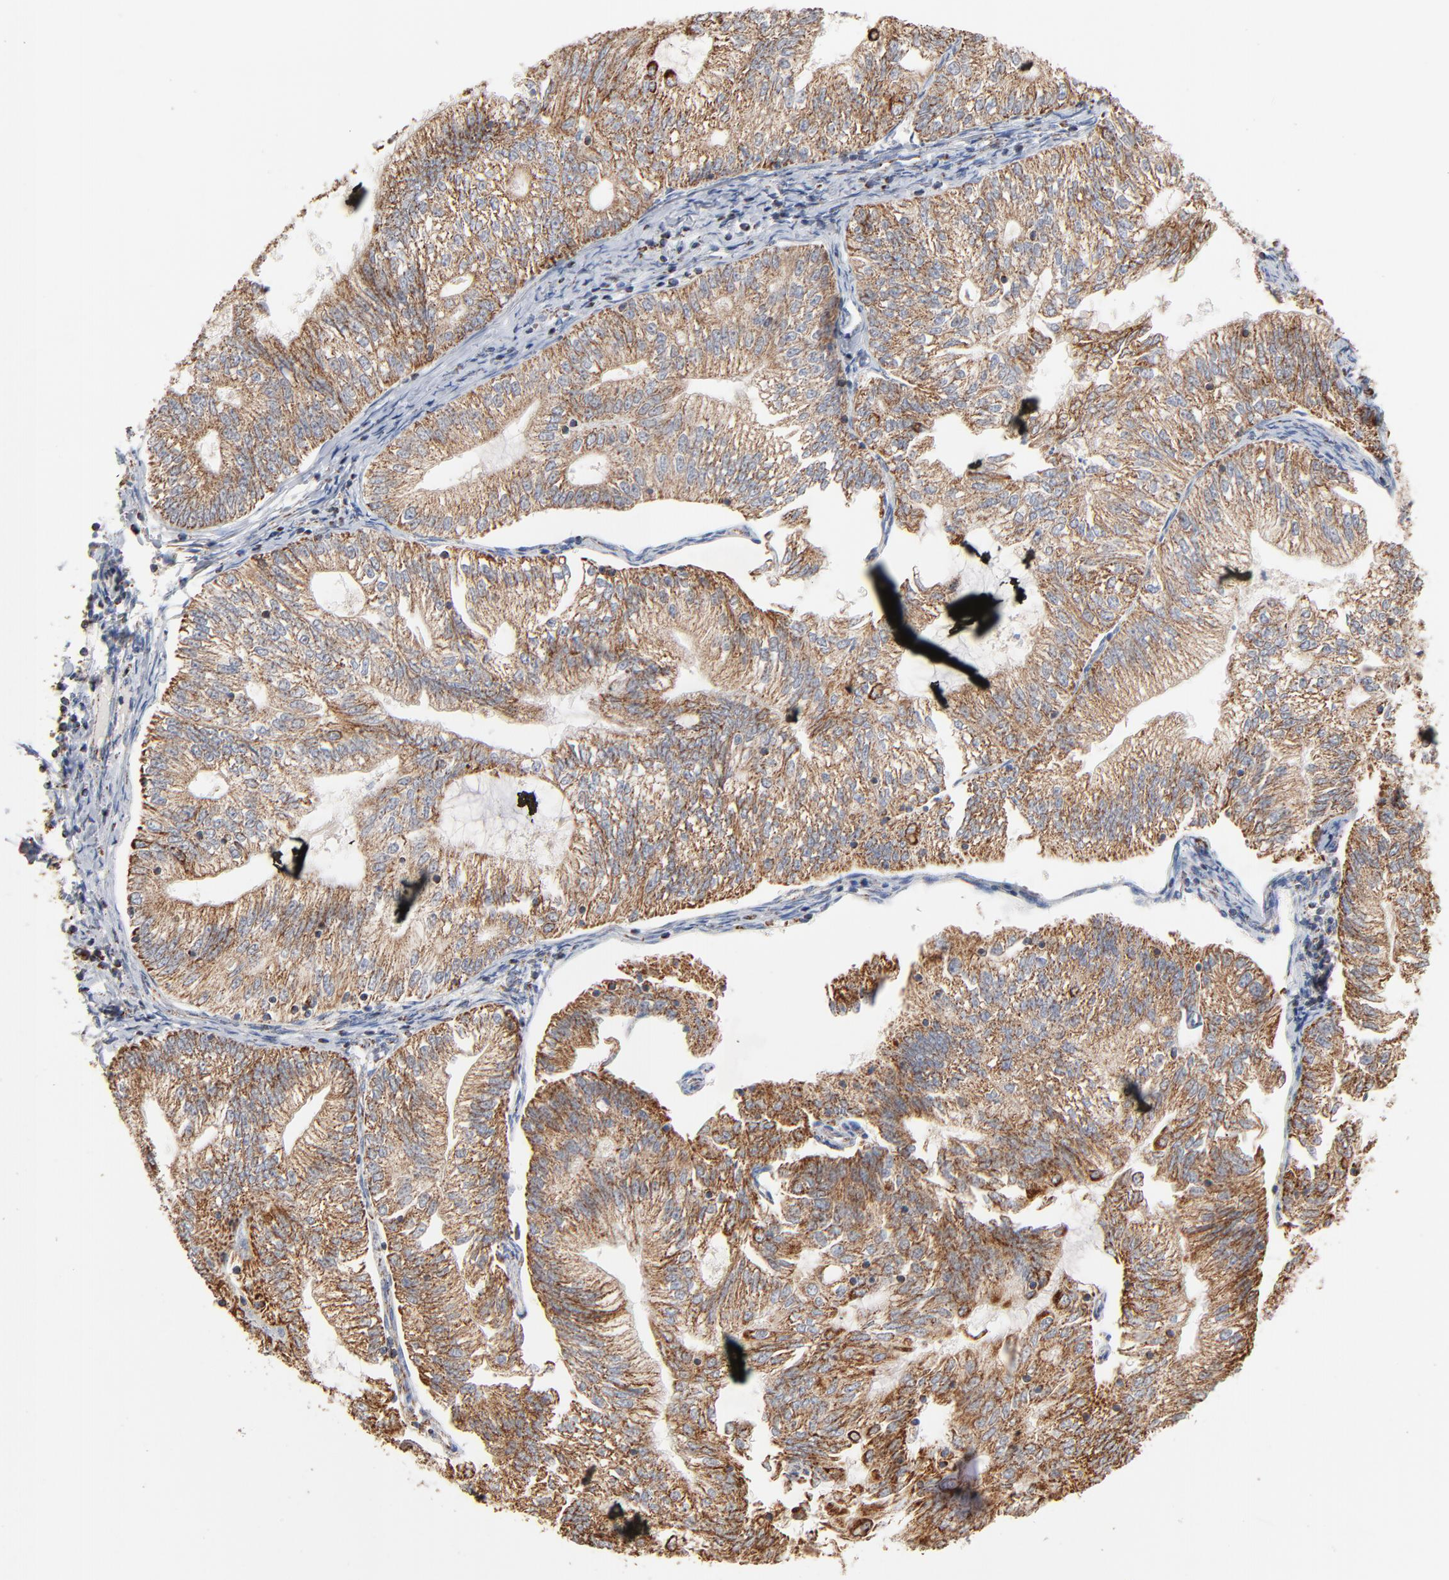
{"staining": {"intensity": "strong", "quantity": ">75%", "location": "cytoplasmic/membranous"}, "tissue": "endometrial cancer", "cell_type": "Tumor cells", "image_type": "cancer", "snomed": [{"axis": "morphology", "description": "Adenocarcinoma, NOS"}, {"axis": "topography", "description": "Endometrium"}], "caption": "Protein staining of endometrial adenocarcinoma tissue reveals strong cytoplasmic/membranous staining in approximately >75% of tumor cells. The staining was performed using DAB (3,3'-diaminobenzidine) to visualize the protein expression in brown, while the nuclei were stained in blue with hematoxylin (Magnification: 20x).", "gene": "UQCRC1", "patient": {"sex": "female", "age": 69}}